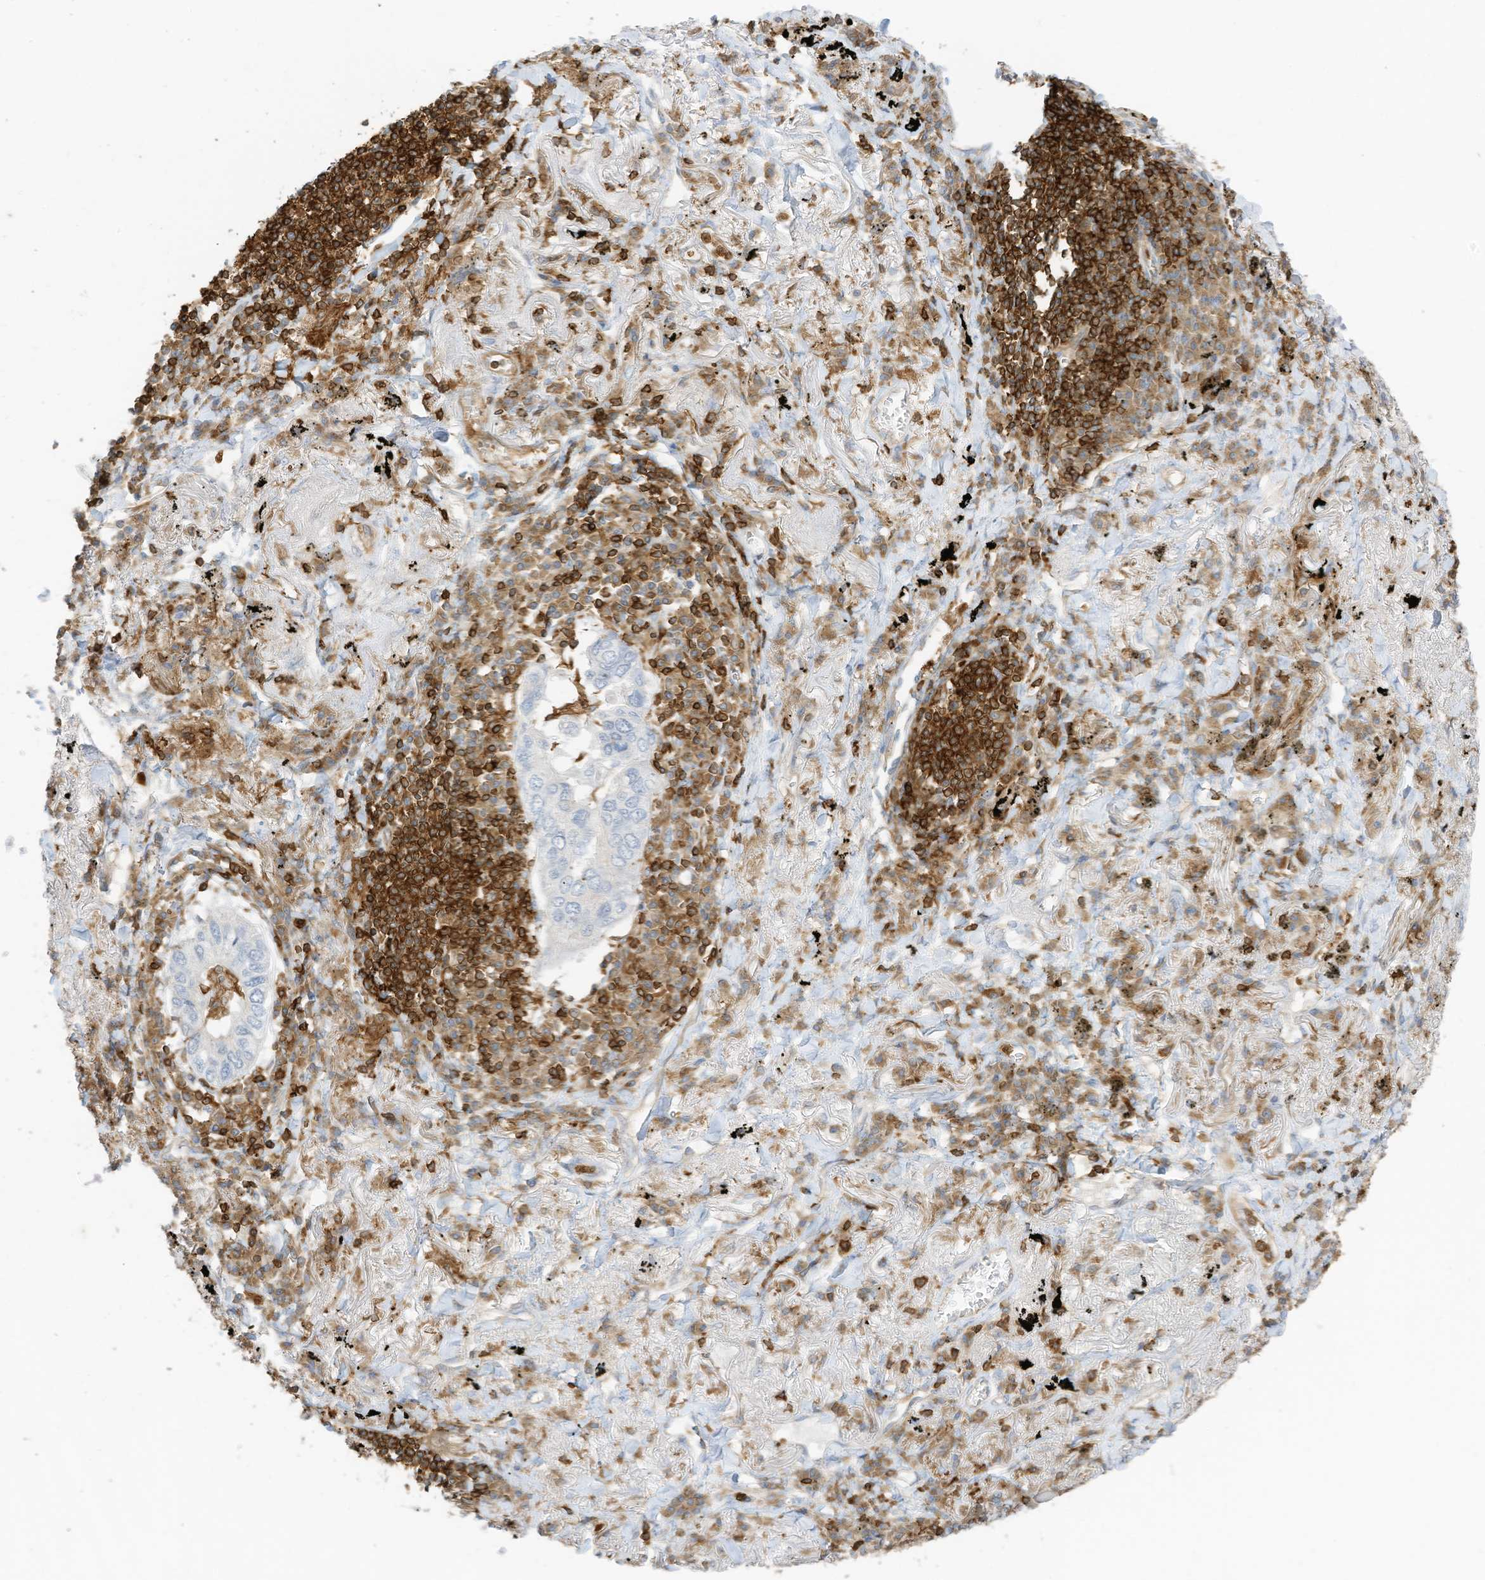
{"staining": {"intensity": "negative", "quantity": "none", "location": "none"}, "tissue": "lung cancer", "cell_type": "Tumor cells", "image_type": "cancer", "snomed": [{"axis": "morphology", "description": "Adenocarcinoma, NOS"}, {"axis": "topography", "description": "Lung"}], "caption": "Immunohistochemistry photomicrograph of lung cancer (adenocarcinoma) stained for a protein (brown), which shows no expression in tumor cells. (Stains: DAB immunohistochemistry with hematoxylin counter stain, Microscopy: brightfield microscopy at high magnification).", "gene": "ARHGAP25", "patient": {"sex": "male", "age": 65}}